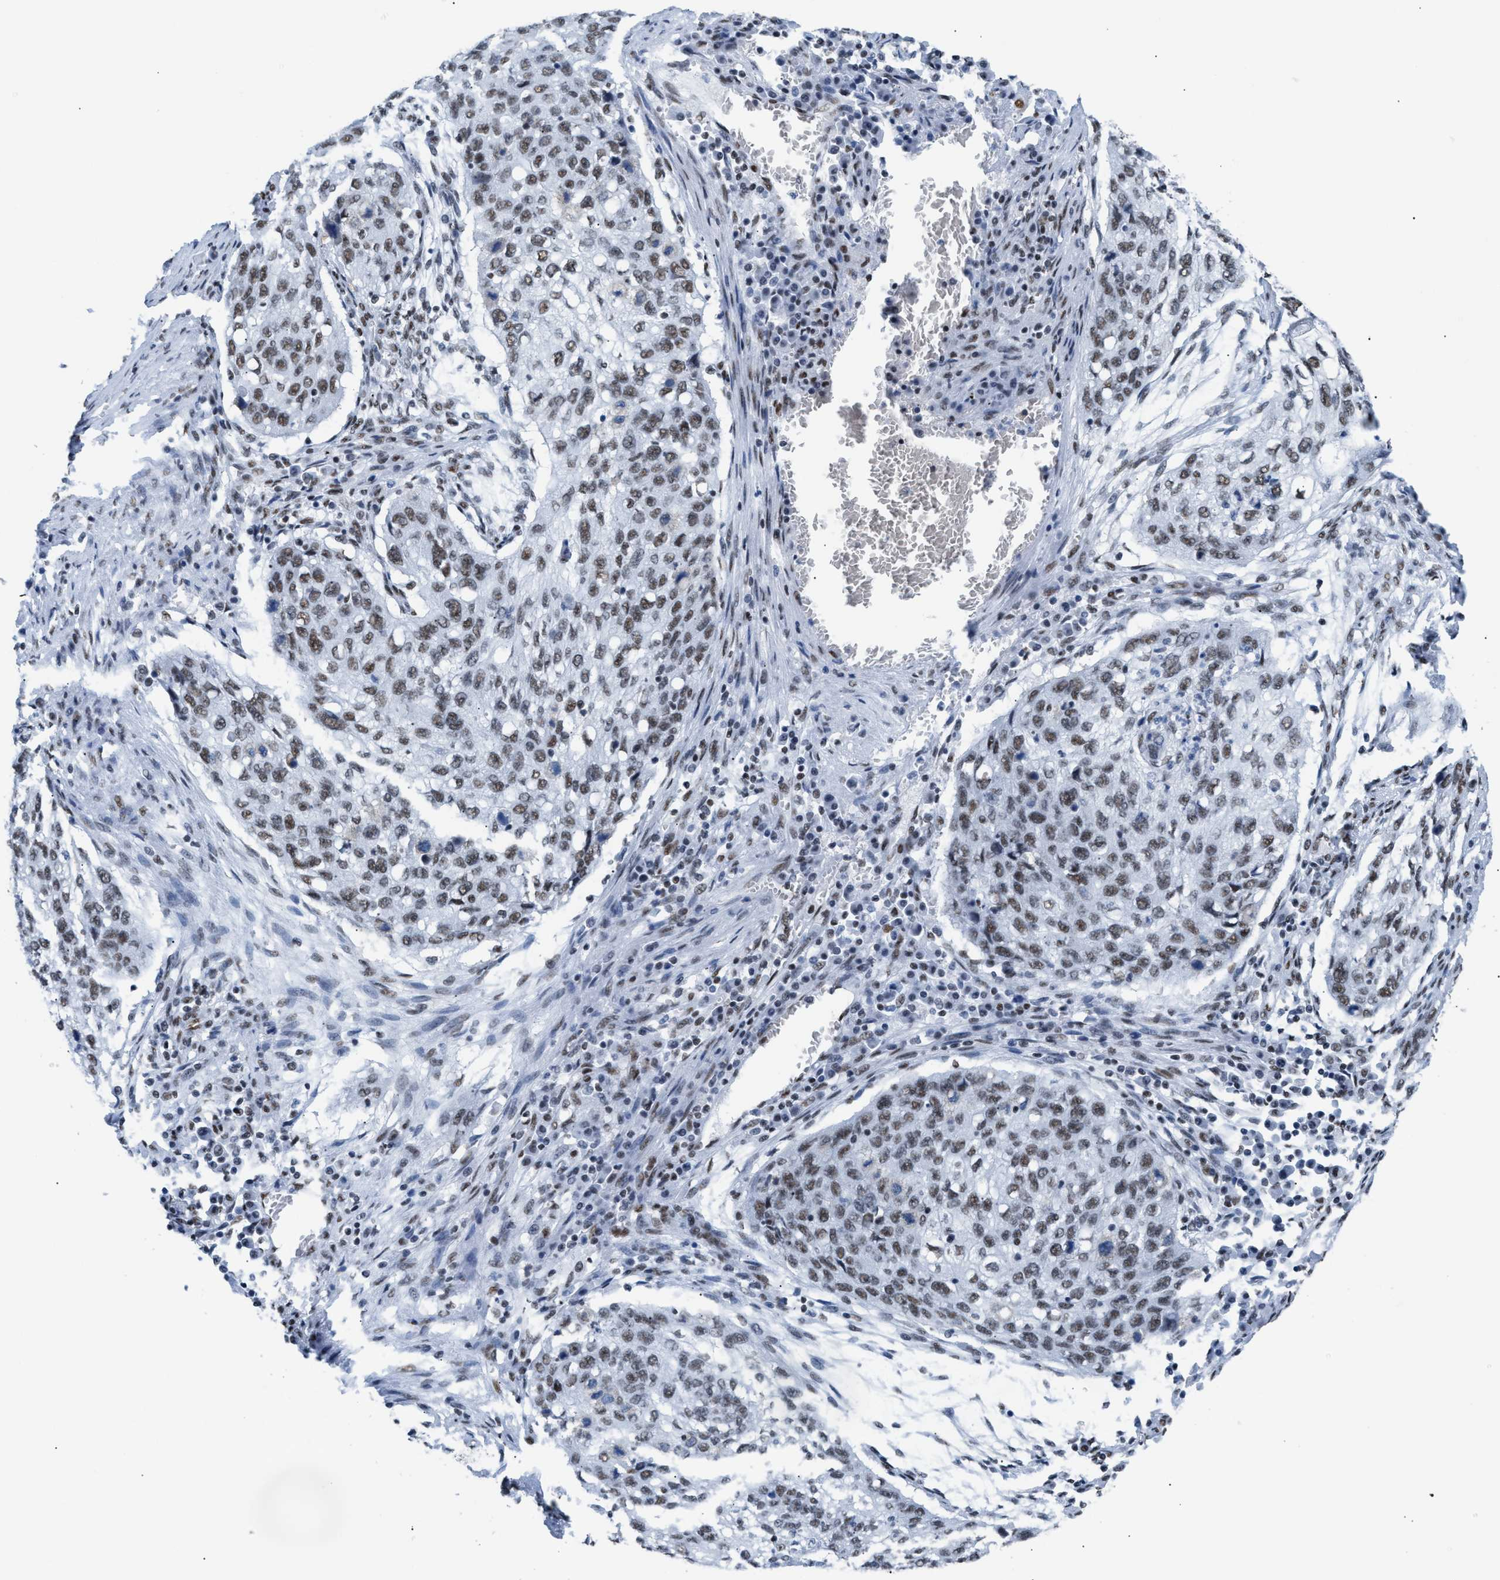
{"staining": {"intensity": "weak", "quantity": ">75%", "location": "nuclear"}, "tissue": "lung cancer", "cell_type": "Tumor cells", "image_type": "cancer", "snomed": [{"axis": "morphology", "description": "Squamous cell carcinoma, NOS"}, {"axis": "topography", "description": "Lung"}], "caption": "Squamous cell carcinoma (lung) tissue shows weak nuclear positivity in about >75% of tumor cells, visualized by immunohistochemistry. Using DAB (3,3'-diaminobenzidine) (brown) and hematoxylin (blue) stains, captured at high magnification using brightfield microscopy.", "gene": "CCAR2", "patient": {"sex": "female", "age": 63}}